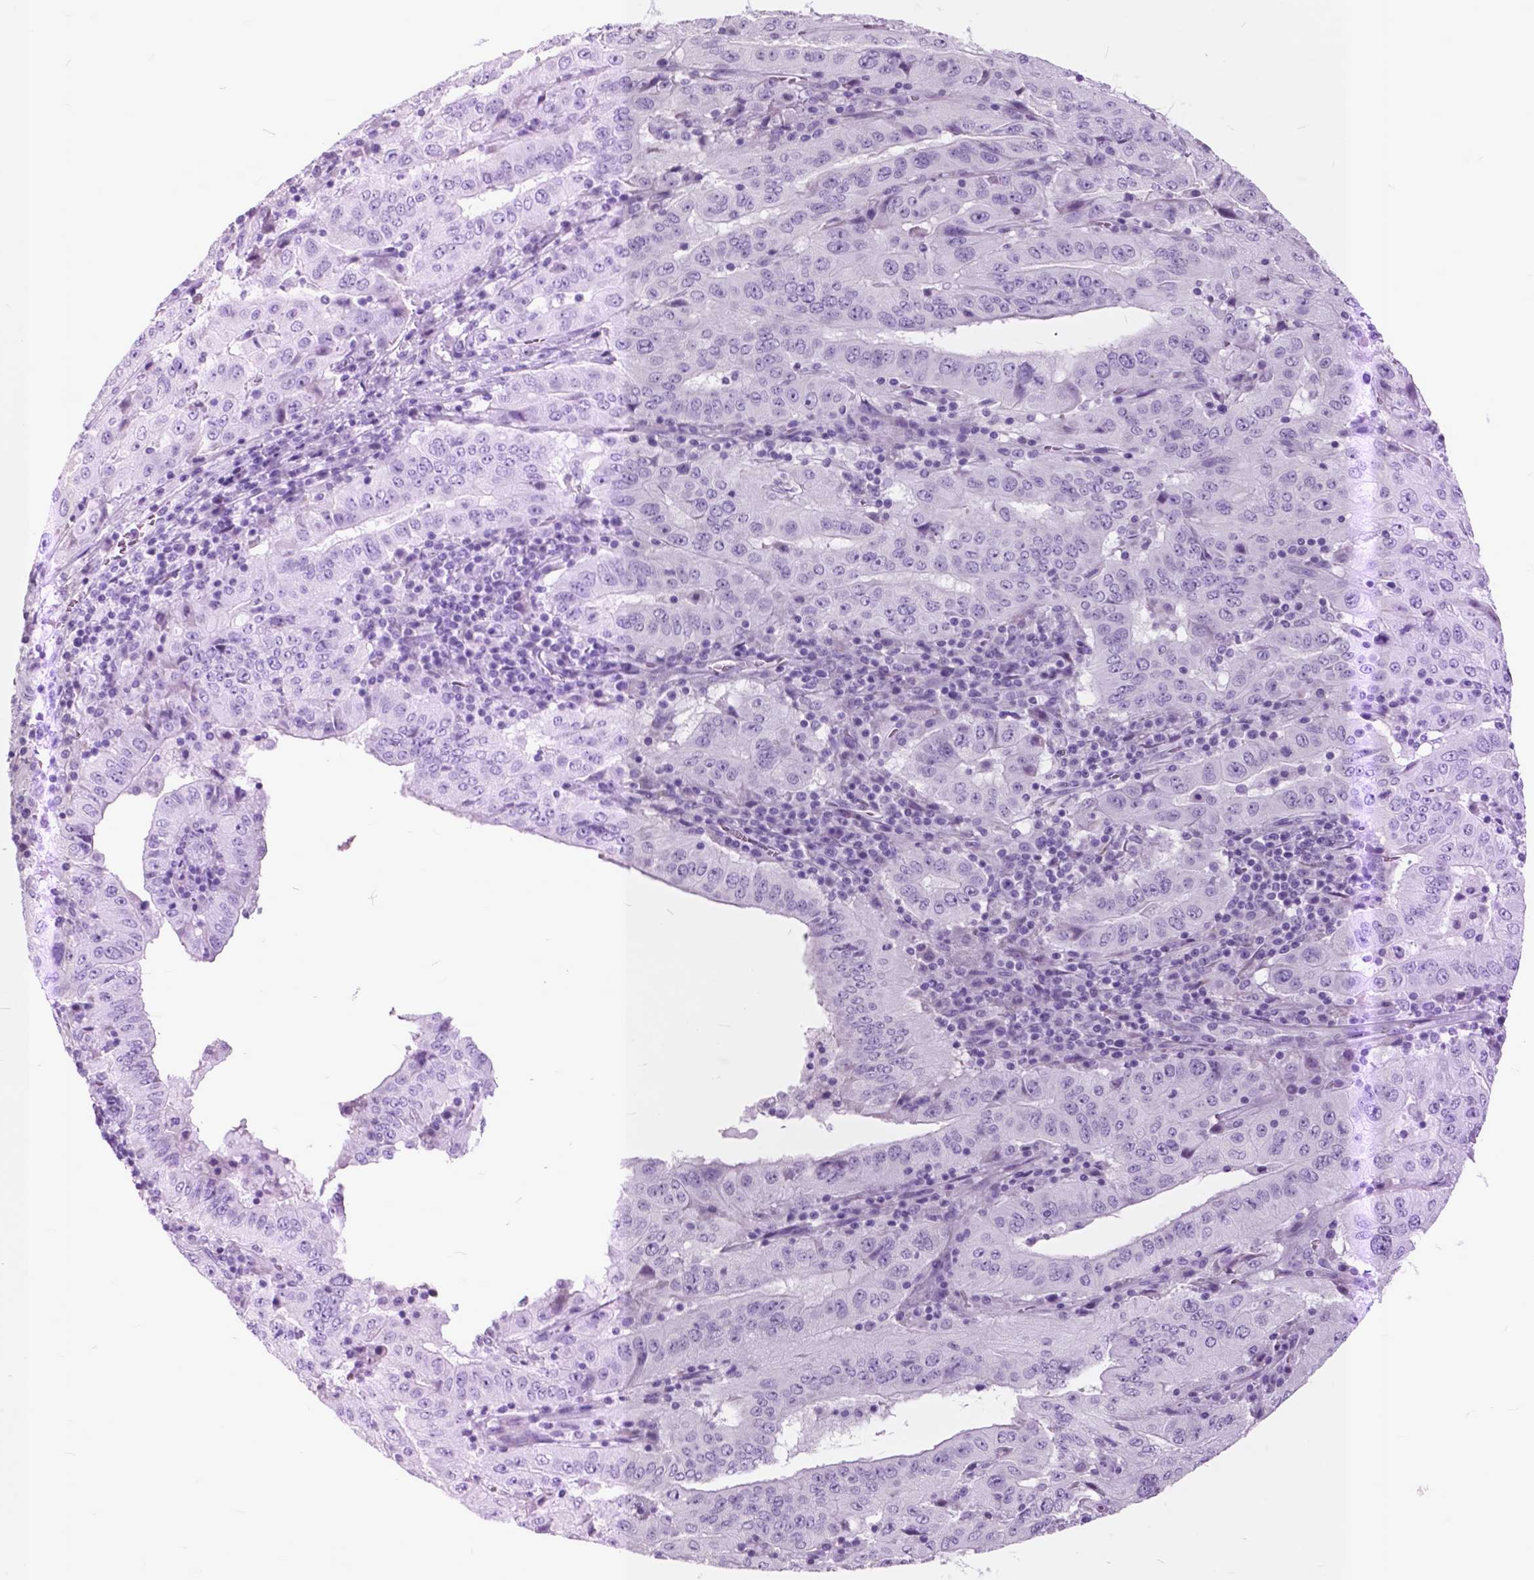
{"staining": {"intensity": "negative", "quantity": "none", "location": "none"}, "tissue": "pancreatic cancer", "cell_type": "Tumor cells", "image_type": "cancer", "snomed": [{"axis": "morphology", "description": "Adenocarcinoma, NOS"}, {"axis": "topography", "description": "Pancreas"}], "caption": "There is no significant positivity in tumor cells of pancreatic adenocarcinoma.", "gene": "GDF9", "patient": {"sex": "male", "age": 63}}